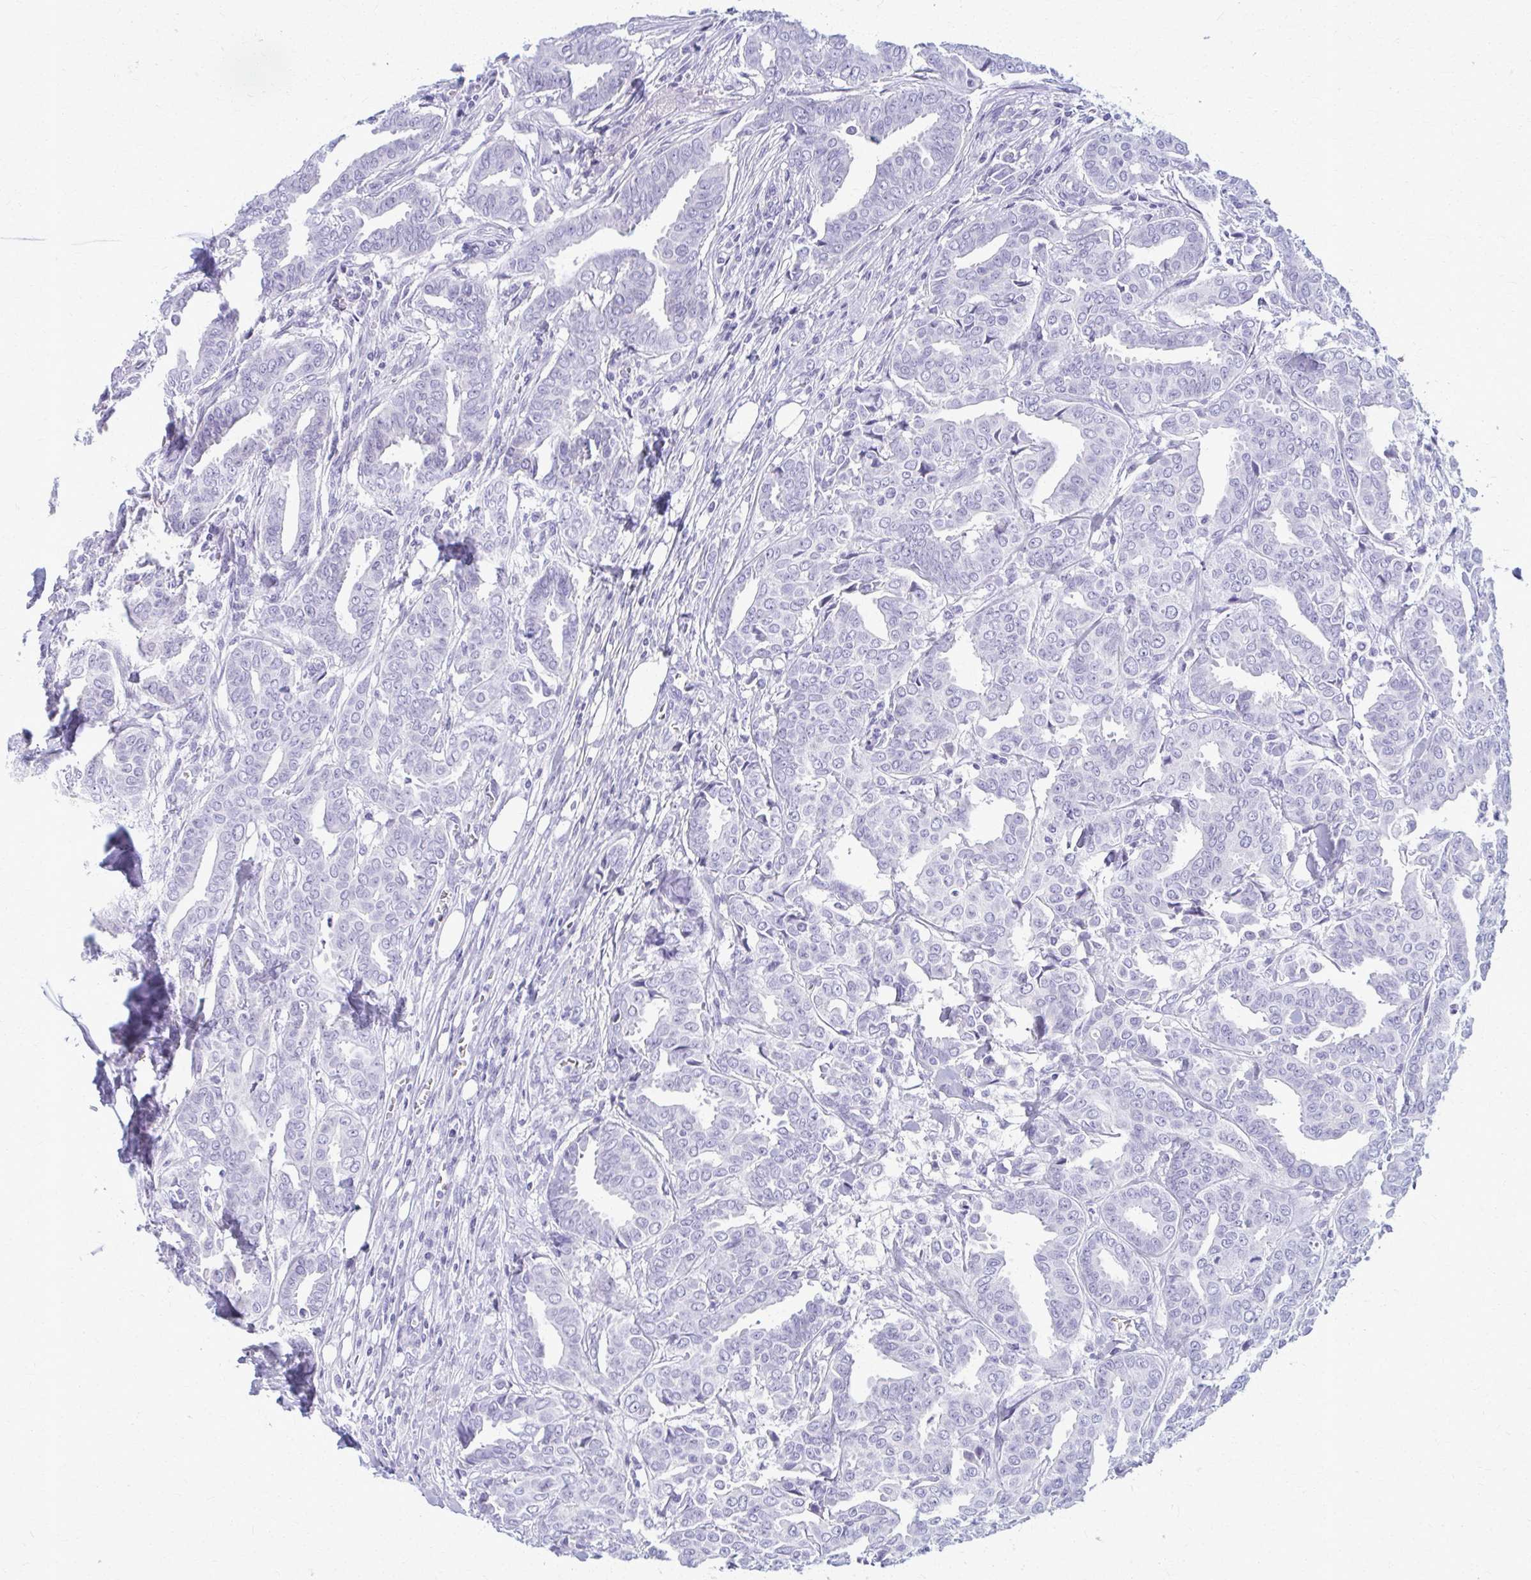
{"staining": {"intensity": "negative", "quantity": "none", "location": "none"}, "tissue": "breast cancer", "cell_type": "Tumor cells", "image_type": "cancer", "snomed": [{"axis": "morphology", "description": "Duct carcinoma"}, {"axis": "topography", "description": "Breast"}], "caption": "An image of human intraductal carcinoma (breast) is negative for staining in tumor cells.", "gene": "ACSM2B", "patient": {"sex": "female", "age": 45}}